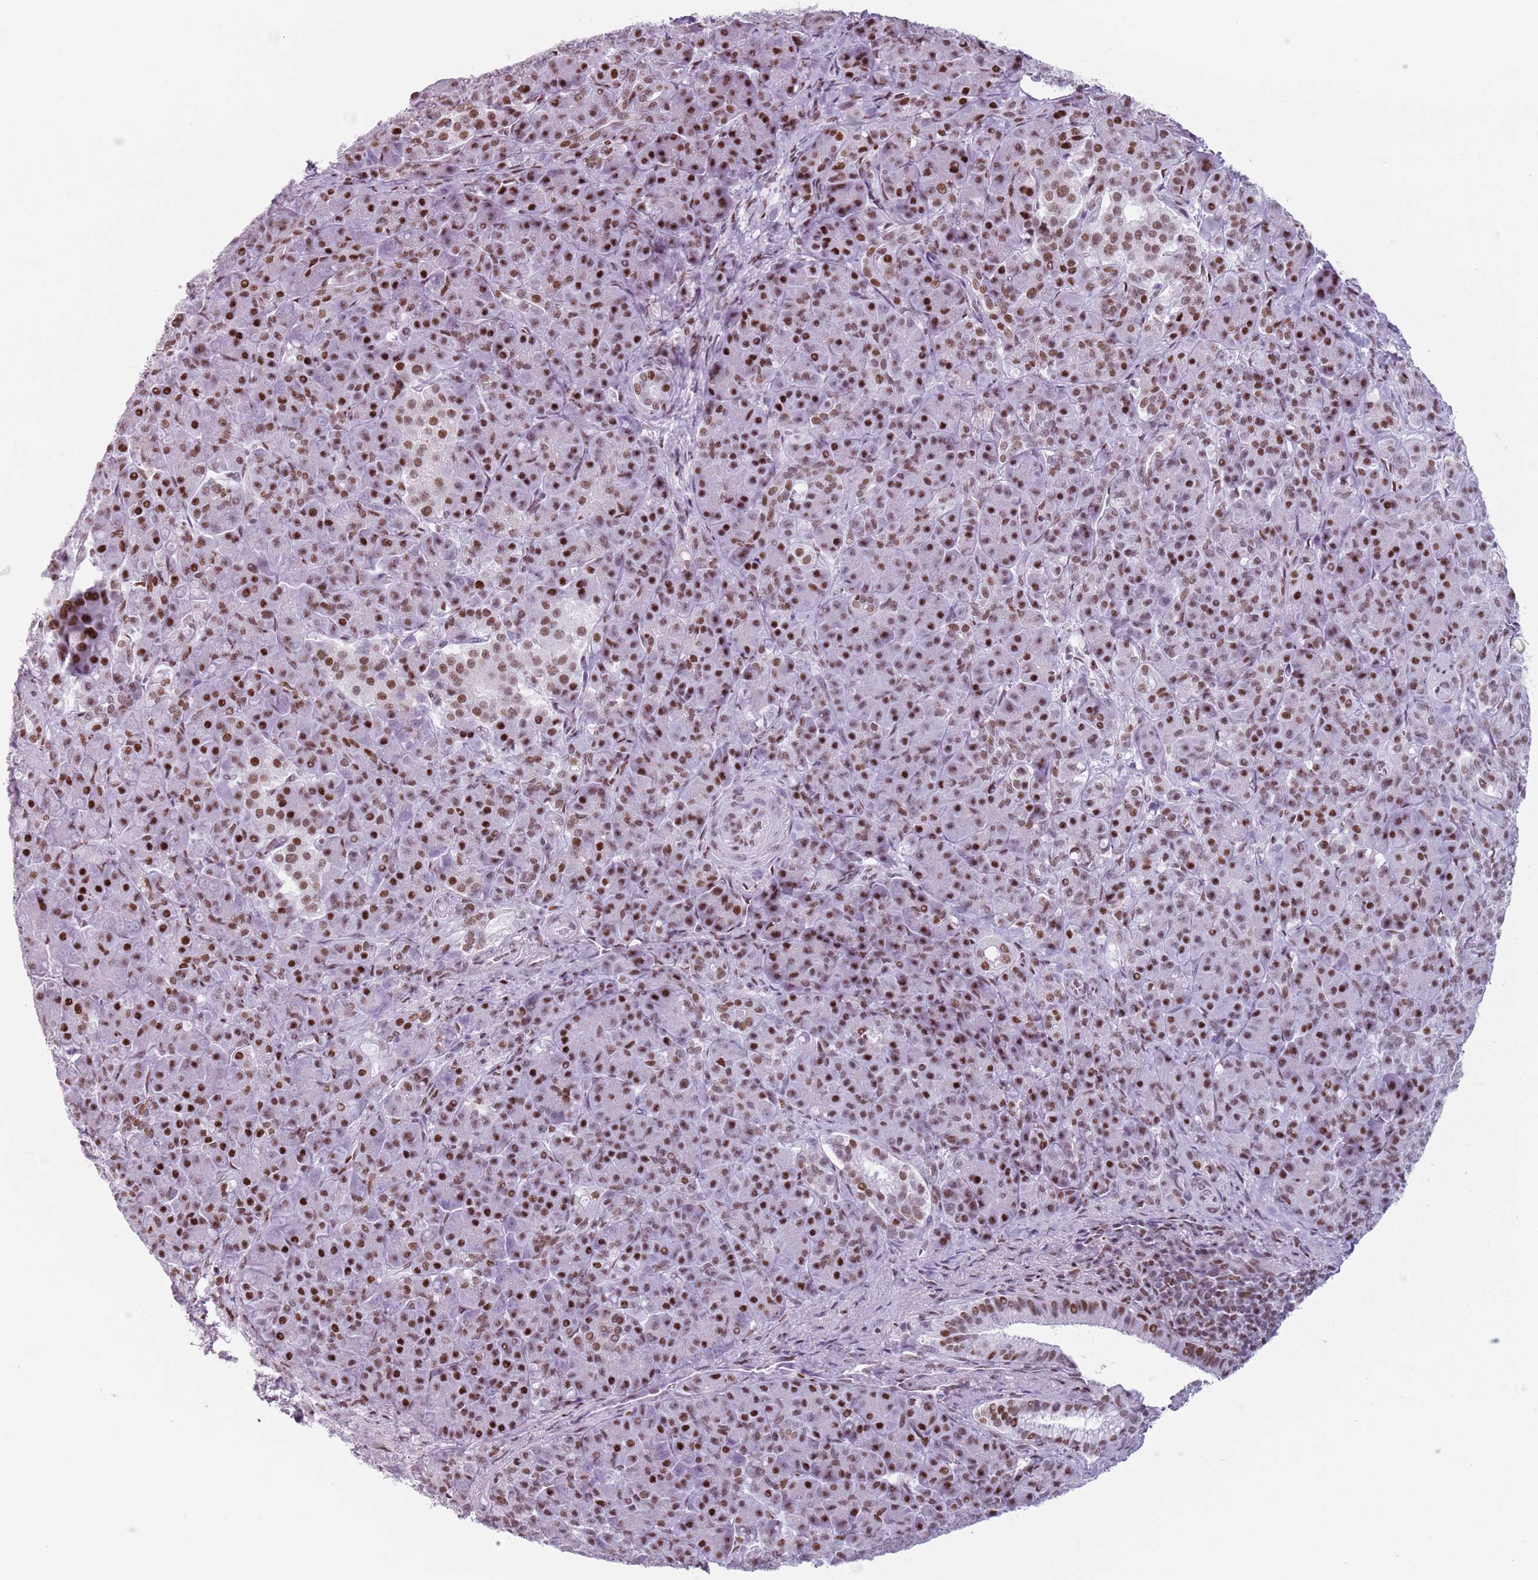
{"staining": {"intensity": "moderate", "quantity": ">75%", "location": "nuclear"}, "tissue": "pancreatic cancer", "cell_type": "Tumor cells", "image_type": "cancer", "snomed": [{"axis": "morphology", "description": "Adenocarcinoma, NOS"}, {"axis": "topography", "description": "Pancreas"}], "caption": "Immunohistochemical staining of human pancreatic cancer (adenocarcinoma) shows medium levels of moderate nuclear staining in approximately >75% of tumor cells.", "gene": "FAM104B", "patient": {"sex": "male", "age": 57}}